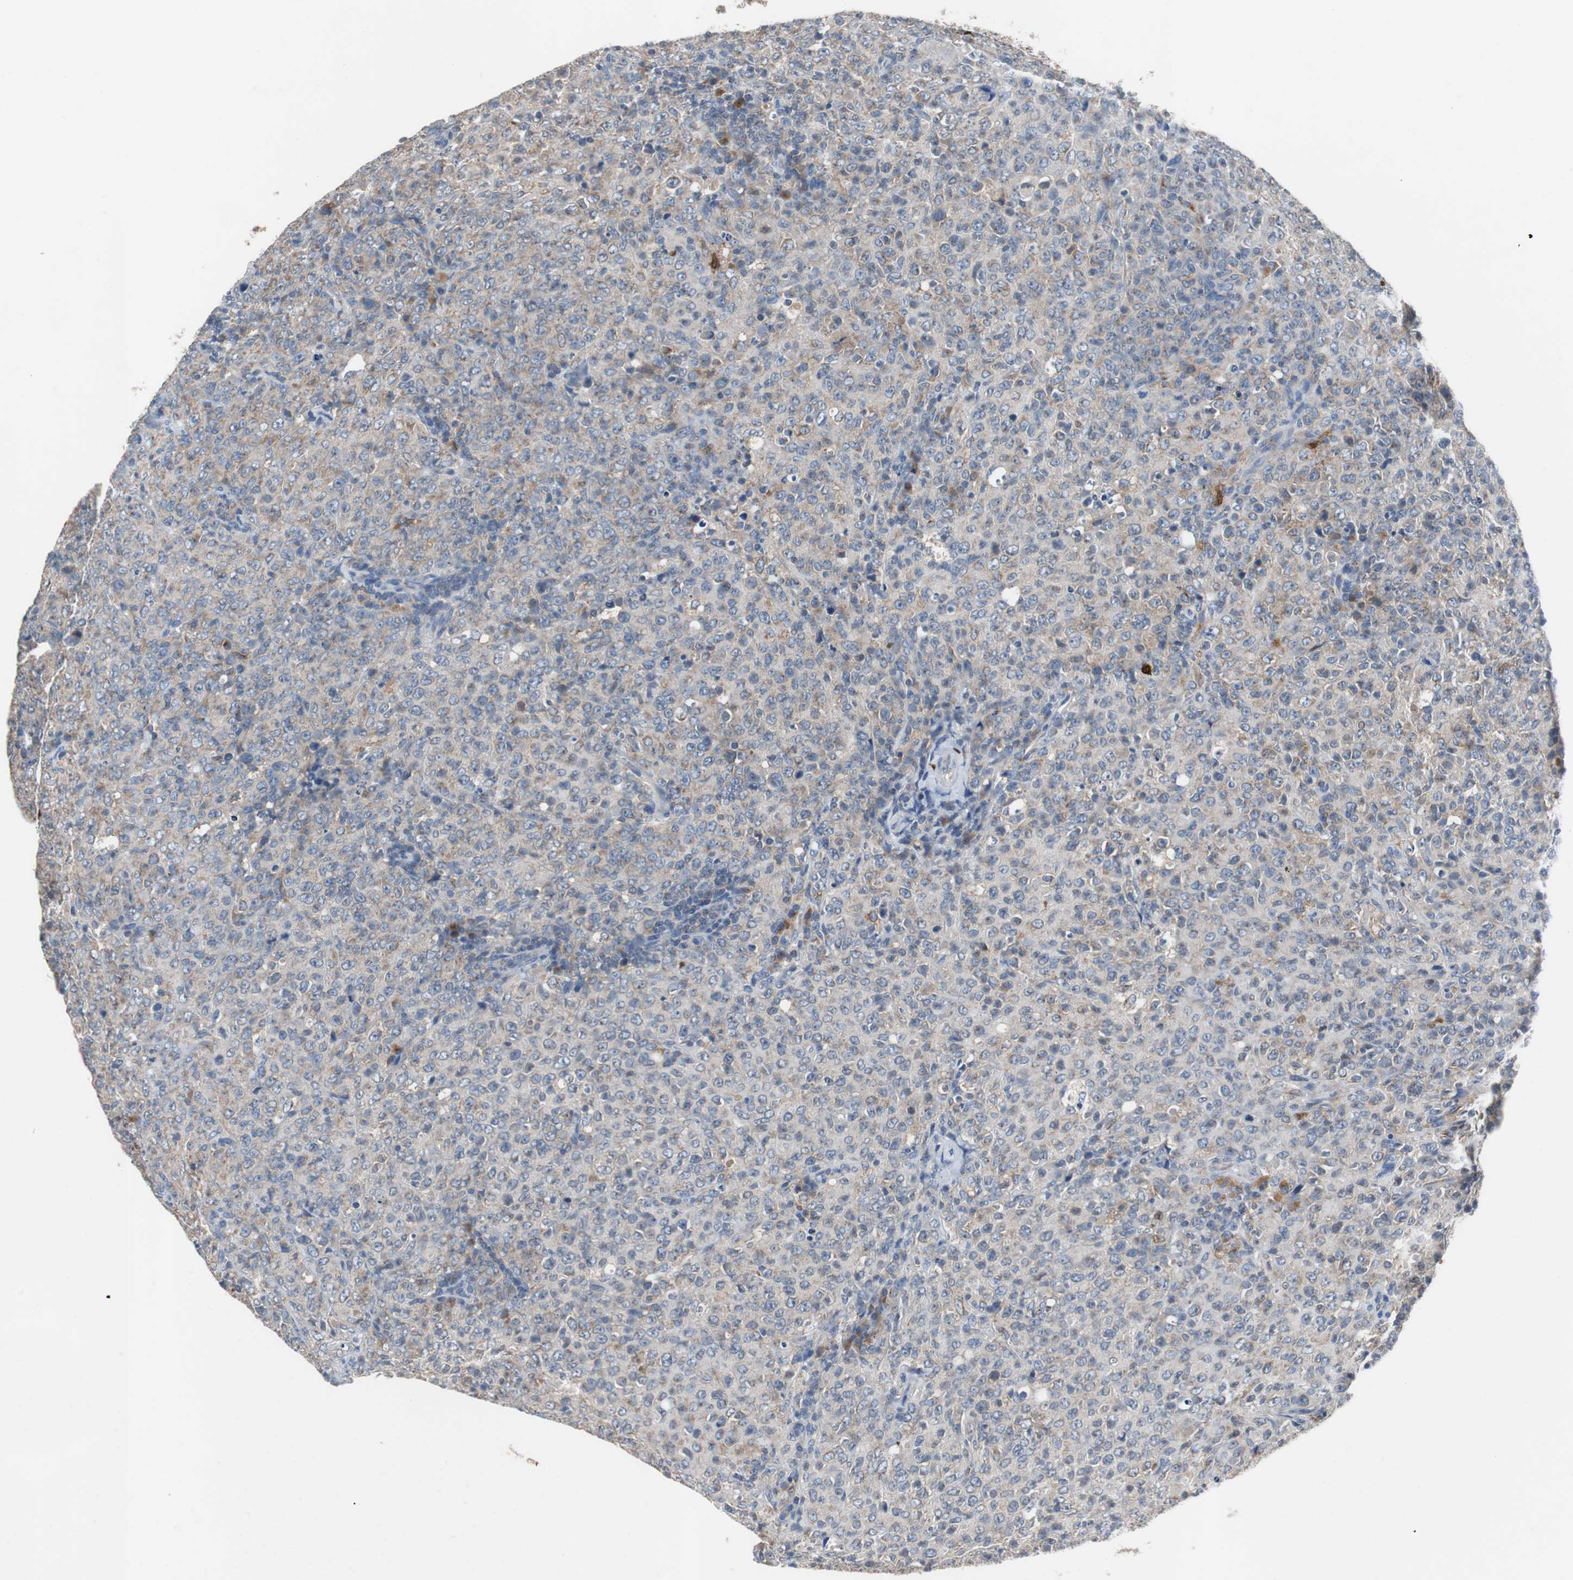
{"staining": {"intensity": "moderate", "quantity": "<25%", "location": "cytoplasmic/membranous"}, "tissue": "lymphoma", "cell_type": "Tumor cells", "image_type": "cancer", "snomed": [{"axis": "morphology", "description": "Malignant lymphoma, non-Hodgkin's type, High grade"}, {"axis": "topography", "description": "Tonsil"}], "caption": "Immunohistochemical staining of human high-grade malignant lymphoma, non-Hodgkin's type displays low levels of moderate cytoplasmic/membranous protein expression in approximately <25% of tumor cells.", "gene": "CALB2", "patient": {"sex": "female", "age": 36}}